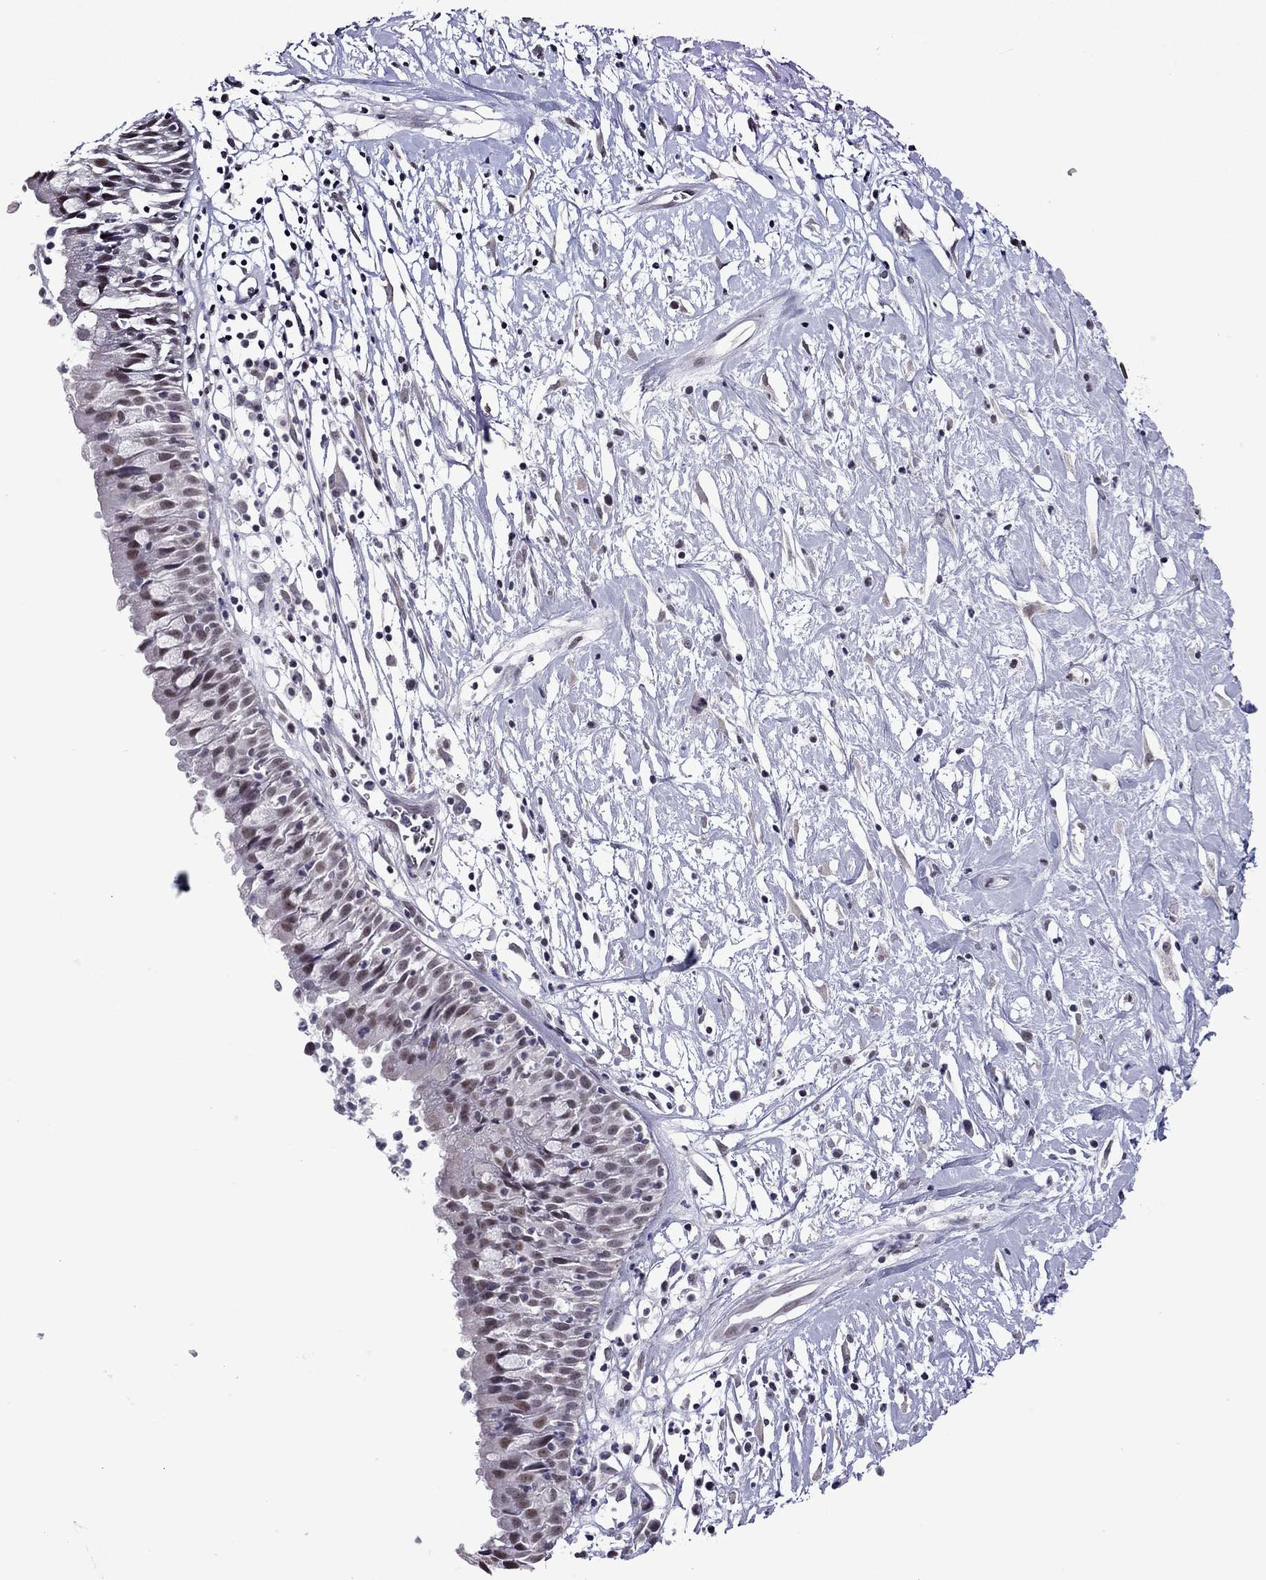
{"staining": {"intensity": "moderate", "quantity": "<25%", "location": "nuclear"}, "tissue": "nasopharynx", "cell_type": "Respiratory epithelial cells", "image_type": "normal", "snomed": [{"axis": "morphology", "description": "Normal tissue, NOS"}, {"axis": "topography", "description": "Nasopharynx"}], "caption": "Immunohistochemistry (IHC) staining of benign nasopharynx, which reveals low levels of moderate nuclear staining in approximately <25% of respiratory epithelial cells indicating moderate nuclear protein staining. The staining was performed using DAB (3,3'-diaminobenzidine) (brown) for protein detection and nuclei were counterstained in hematoxylin (blue).", "gene": "PPP1R3A", "patient": {"sex": "male", "age": 9}}